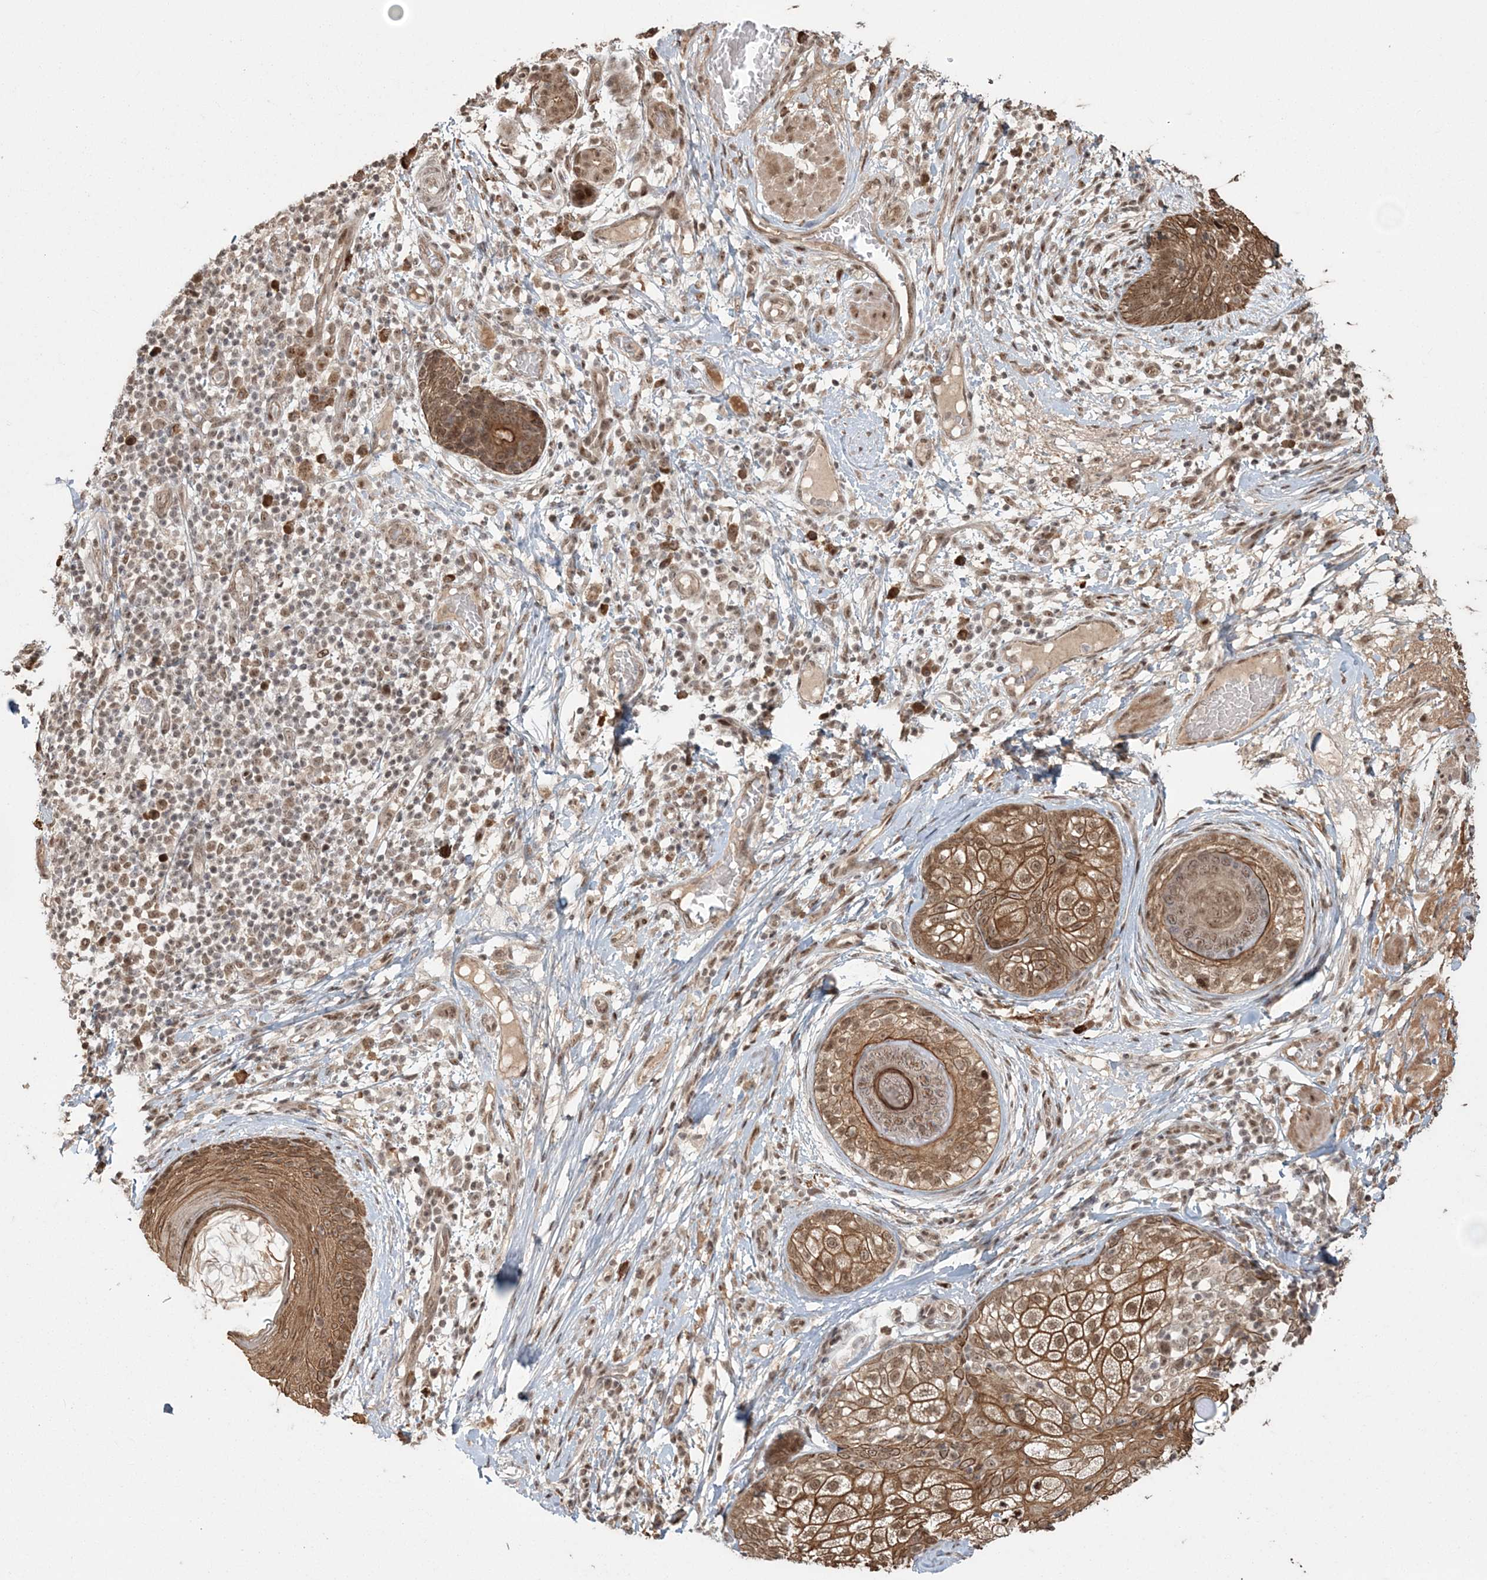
{"staining": {"intensity": "moderate", "quantity": ">75%", "location": "cytoplasmic/membranous,nuclear"}, "tissue": "skin cancer", "cell_type": "Tumor cells", "image_type": "cancer", "snomed": [{"axis": "morphology", "description": "Squamous cell carcinoma, NOS"}, {"axis": "topography", "description": "Skin"}], "caption": "Tumor cells display moderate cytoplasmic/membranous and nuclear expression in approximately >75% of cells in squamous cell carcinoma (skin). The staining is performed using DAB (3,3'-diaminobenzidine) brown chromogen to label protein expression. The nuclei are counter-stained blue using hematoxylin.", "gene": "EPB41L4A", "patient": {"sex": "female", "age": 88}}